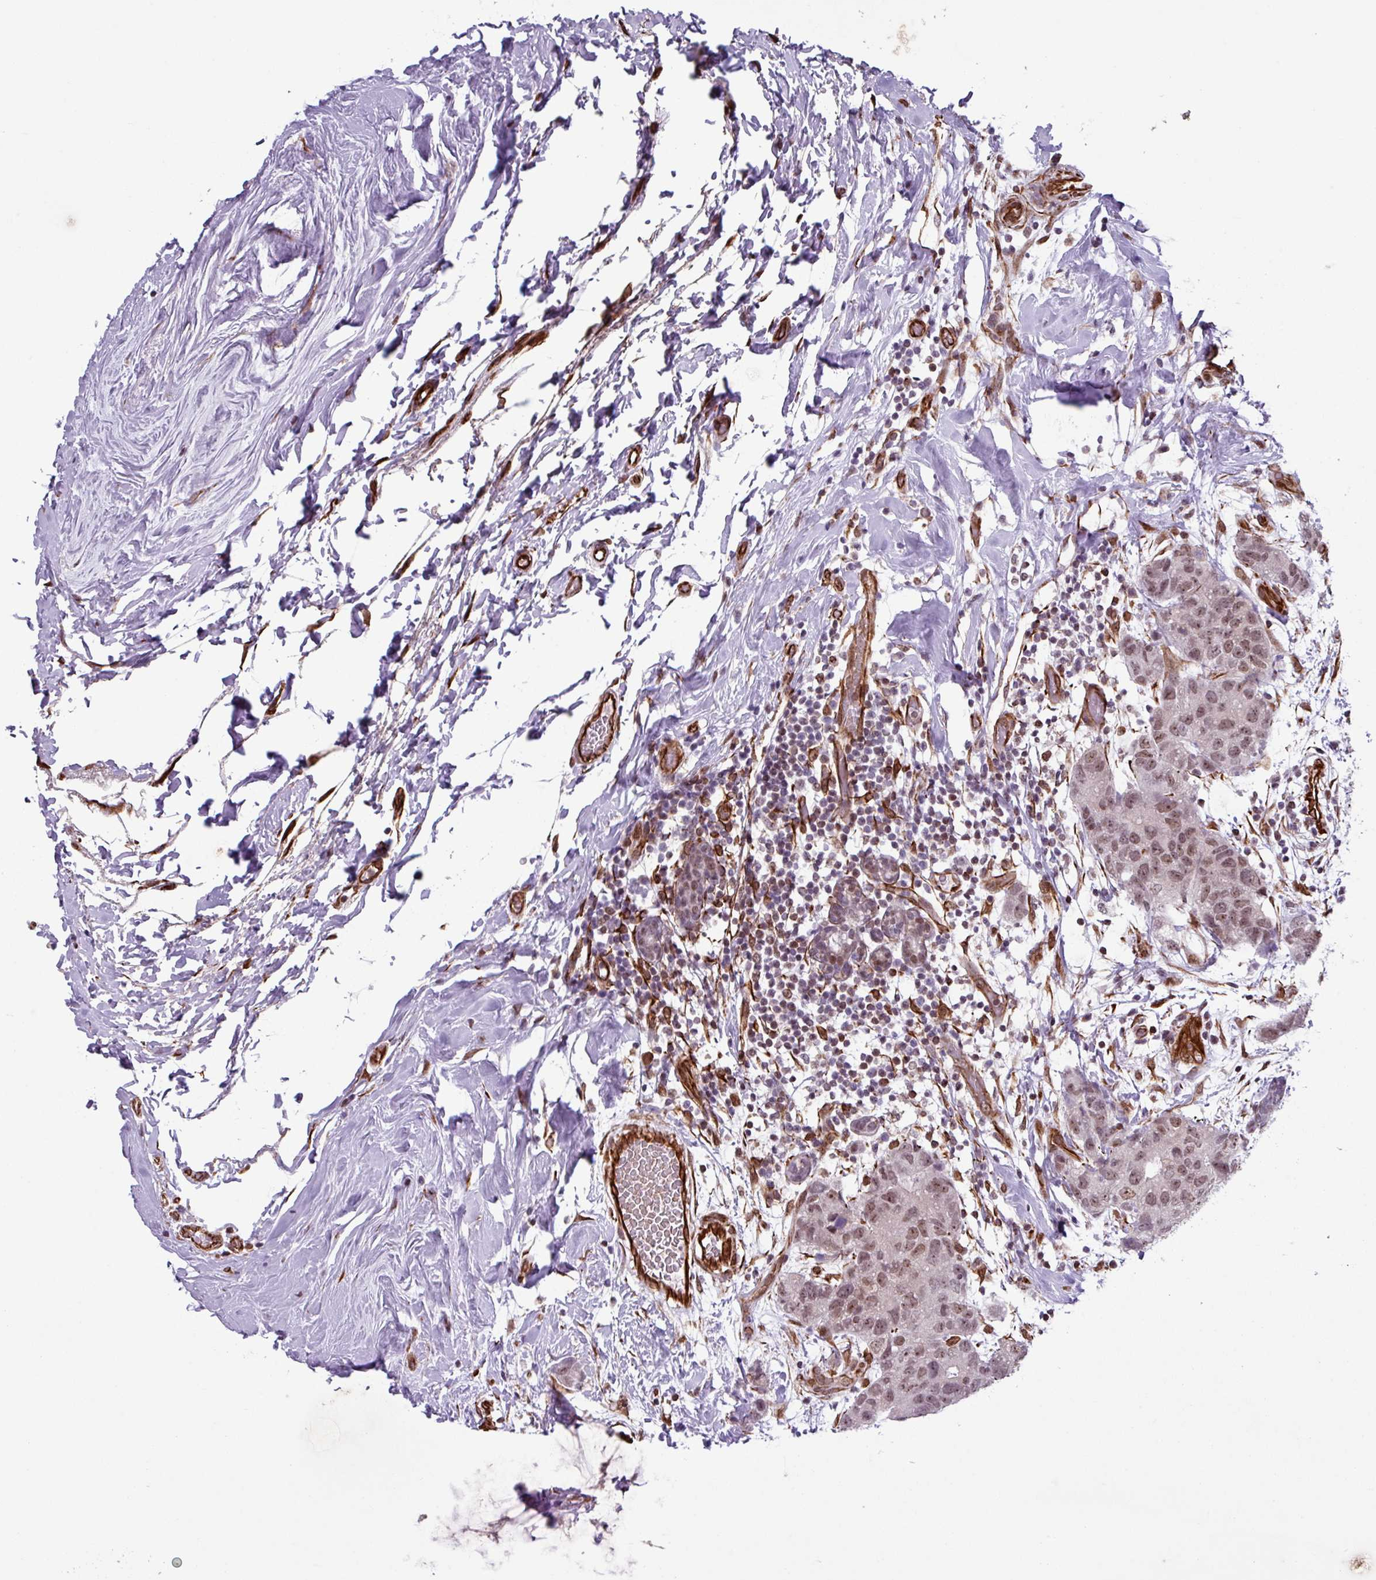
{"staining": {"intensity": "moderate", "quantity": ">75%", "location": "nuclear"}, "tissue": "breast cancer", "cell_type": "Tumor cells", "image_type": "cancer", "snomed": [{"axis": "morphology", "description": "Duct carcinoma"}, {"axis": "topography", "description": "Breast"}], "caption": "Immunohistochemistry (IHC) (DAB) staining of human invasive ductal carcinoma (breast) demonstrates moderate nuclear protein positivity in about >75% of tumor cells.", "gene": "CHD3", "patient": {"sex": "female", "age": 62}}